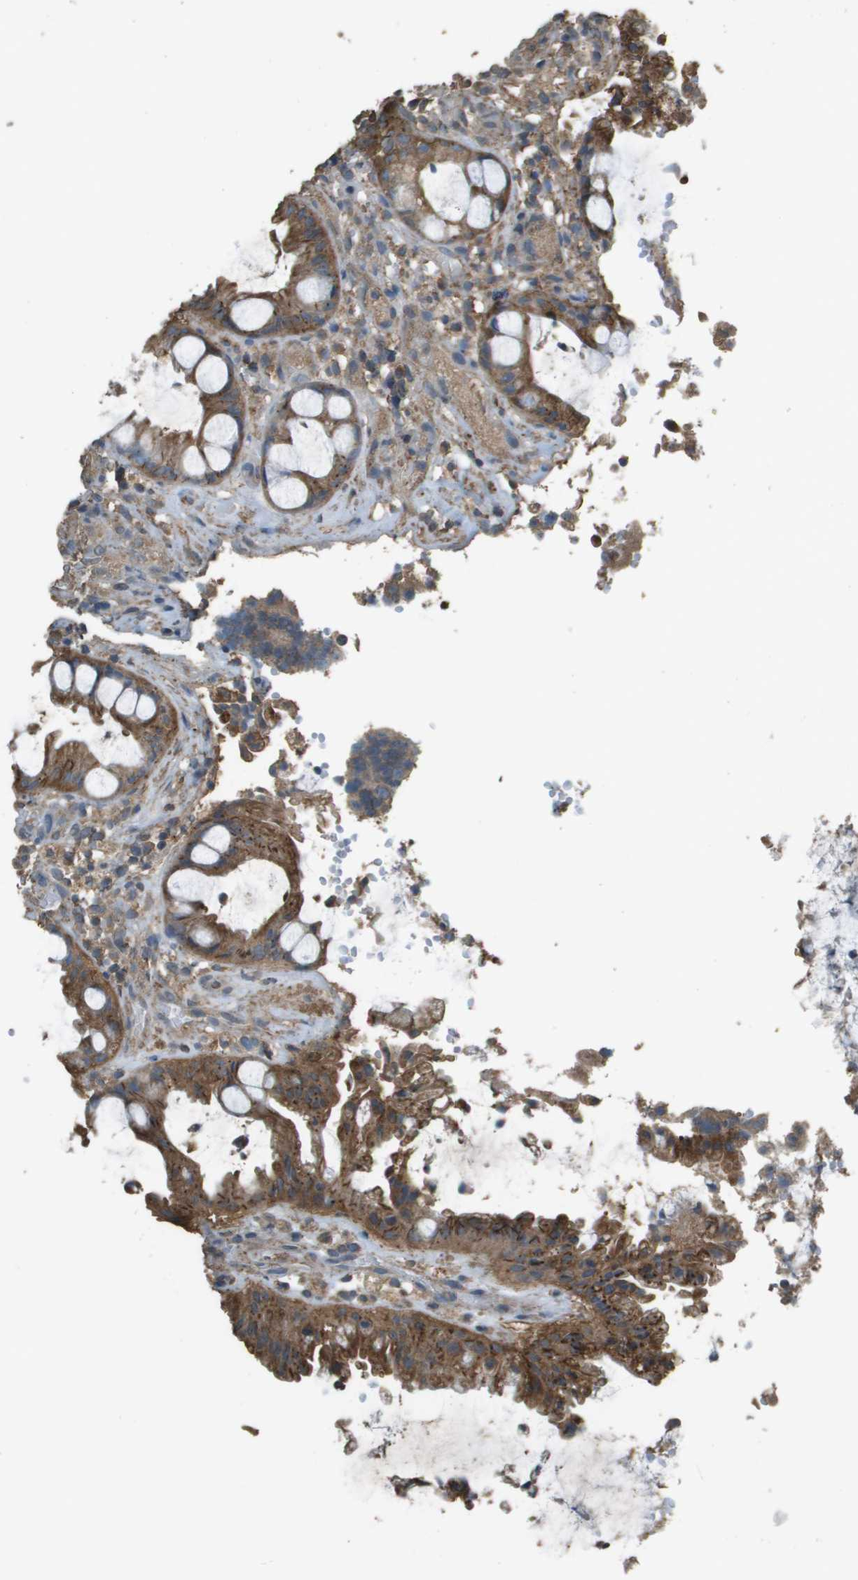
{"staining": {"intensity": "moderate", "quantity": ">75%", "location": "cytoplasmic/membranous"}, "tissue": "colorectal cancer", "cell_type": "Tumor cells", "image_type": "cancer", "snomed": [{"axis": "morphology", "description": "Adenocarcinoma, NOS"}, {"axis": "topography", "description": "Colon"}], "caption": "Adenocarcinoma (colorectal) stained for a protein (brown) exhibits moderate cytoplasmic/membranous positive staining in approximately >75% of tumor cells.", "gene": "MS4A7", "patient": {"sex": "female", "age": 57}}